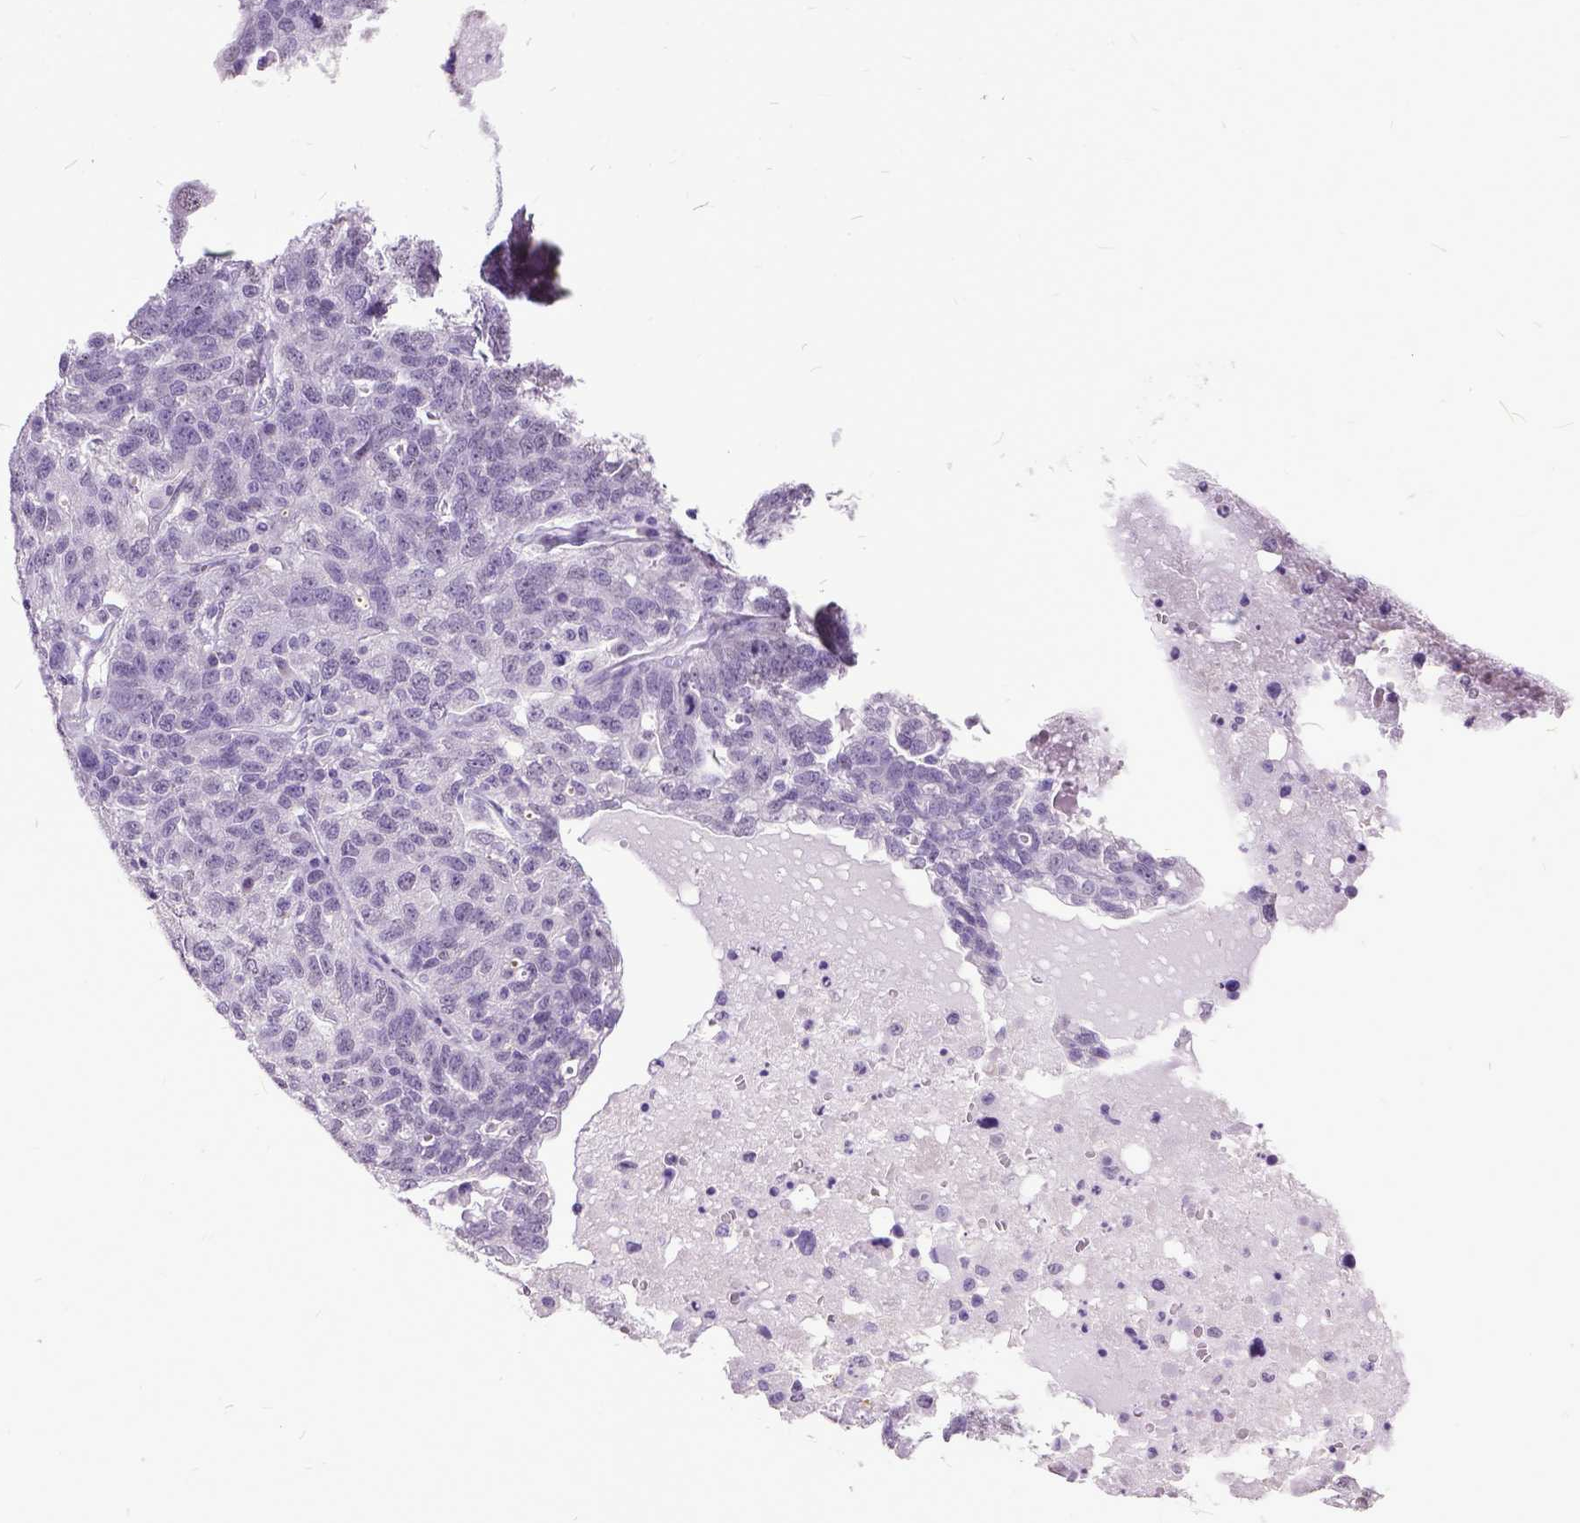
{"staining": {"intensity": "negative", "quantity": "none", "location": "none"}, "tissue": "ovarian cancer", "cell_type": "Tumor cells", "image_type": "cancer", "snomed": [{"axis": "morphology", "description": "Cystadenocarcinoma, serous, NOS"}, {"axis": "topography", "description": "Ovary"}], "caption": "The photomicrograph demonstrates no significant positivity in tumor cells of ovarian serous cystadenocarcinoma. The staining was performed using DAB (3,3'-diaminobenzidine) to visualize the protein expression in brown, while the nuclei were stained in blue with hematoxylin (Magnification: 20x).", "gene": "MARCHF10", "patient": {"sex": "female", "age": 71}}